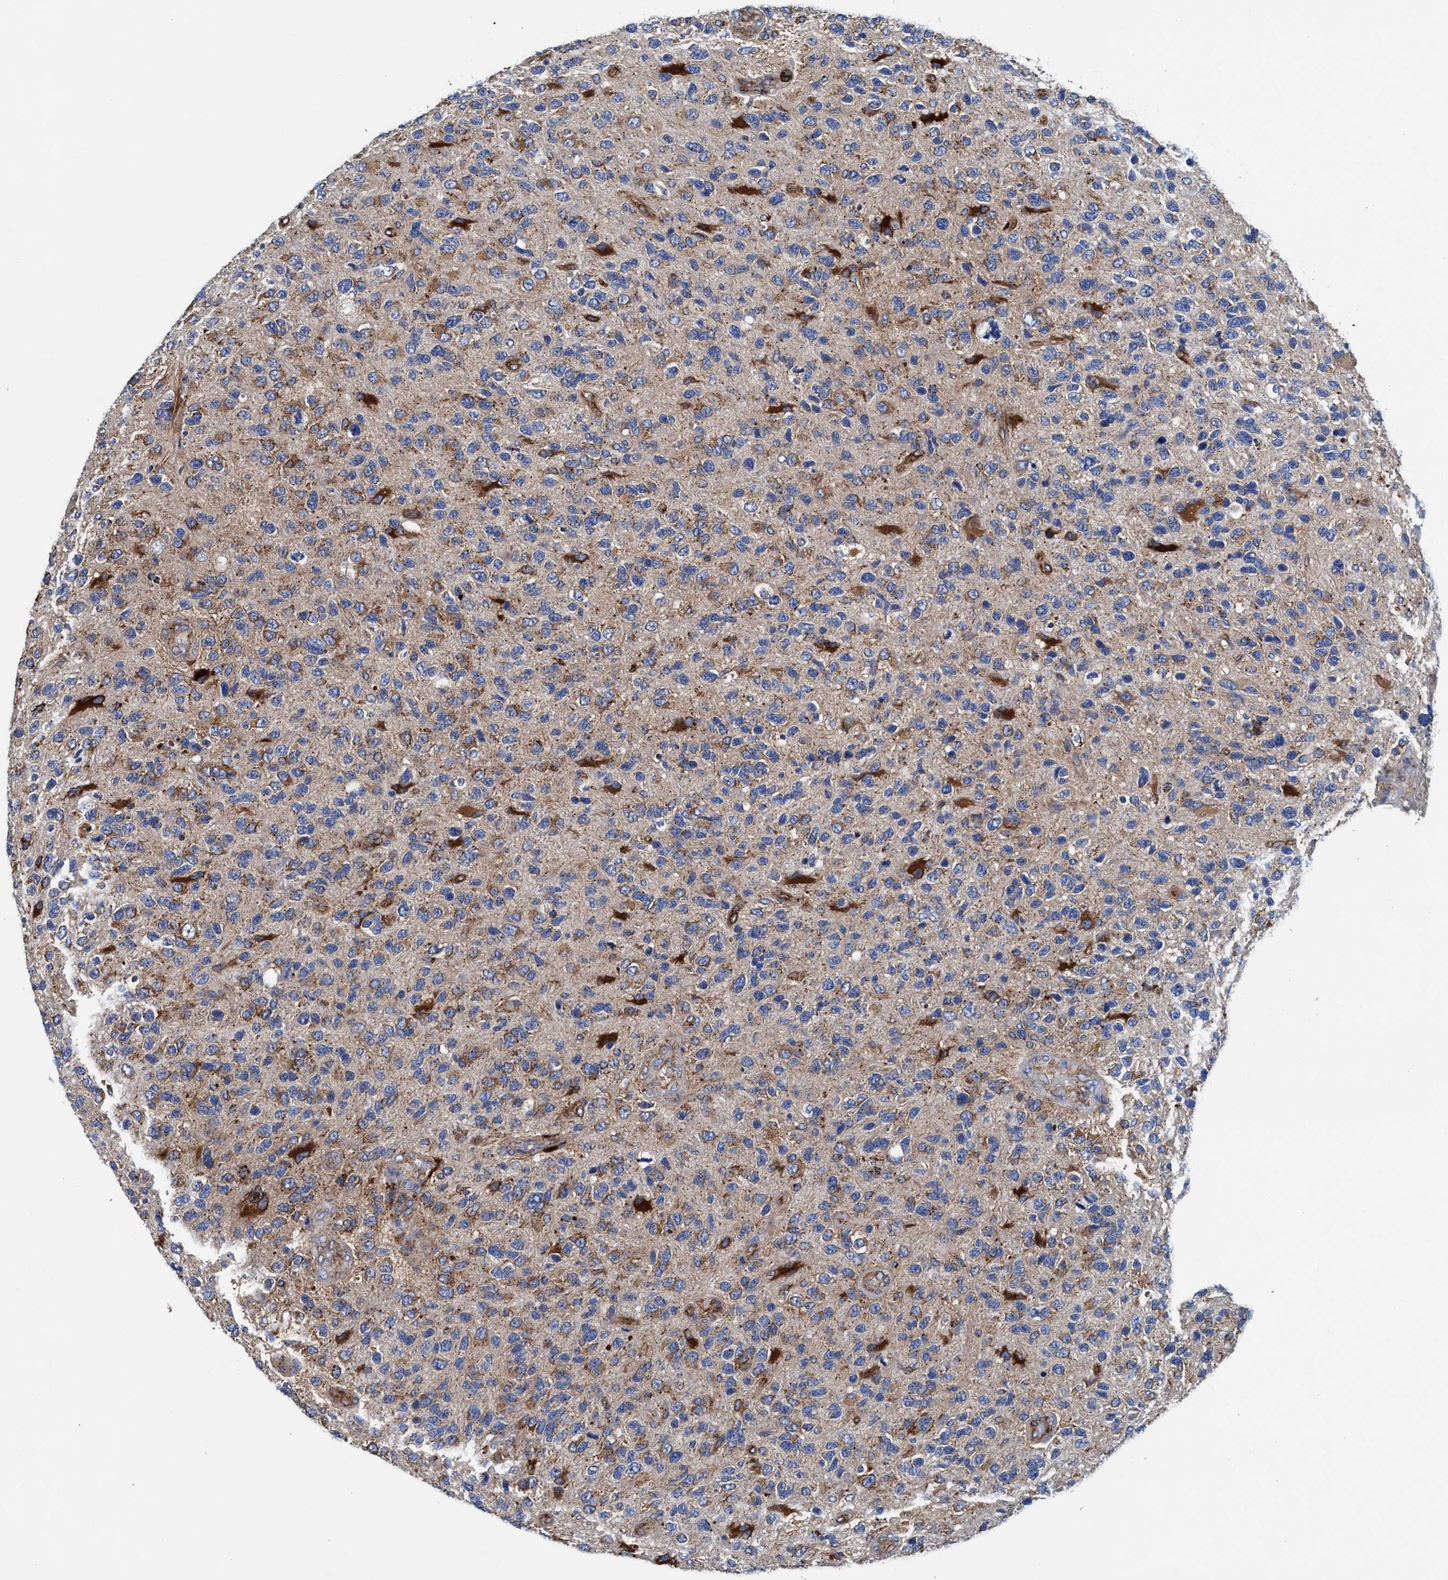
{"staining": {"intensity": "moderate", "quantity": "25%-75%", "location": "cytoplasmic/membranous"}, "tissue": "glioma", "cell_type": "Tumor cells", "image_type": "cancer", "snomed": [{"axis": "morphology", "description": "Glioma, malignant, High grade"}, {"axis": "topography", "description": "Brain"}], "caption": "Immunohistochemical staining of human glioma exhibits moderate cytoplasmic/membranous protein positivity in about 25%-75% of tumor cells.", "gene": "ENDOG", "patient": {"sex": "female", "age": 58}}